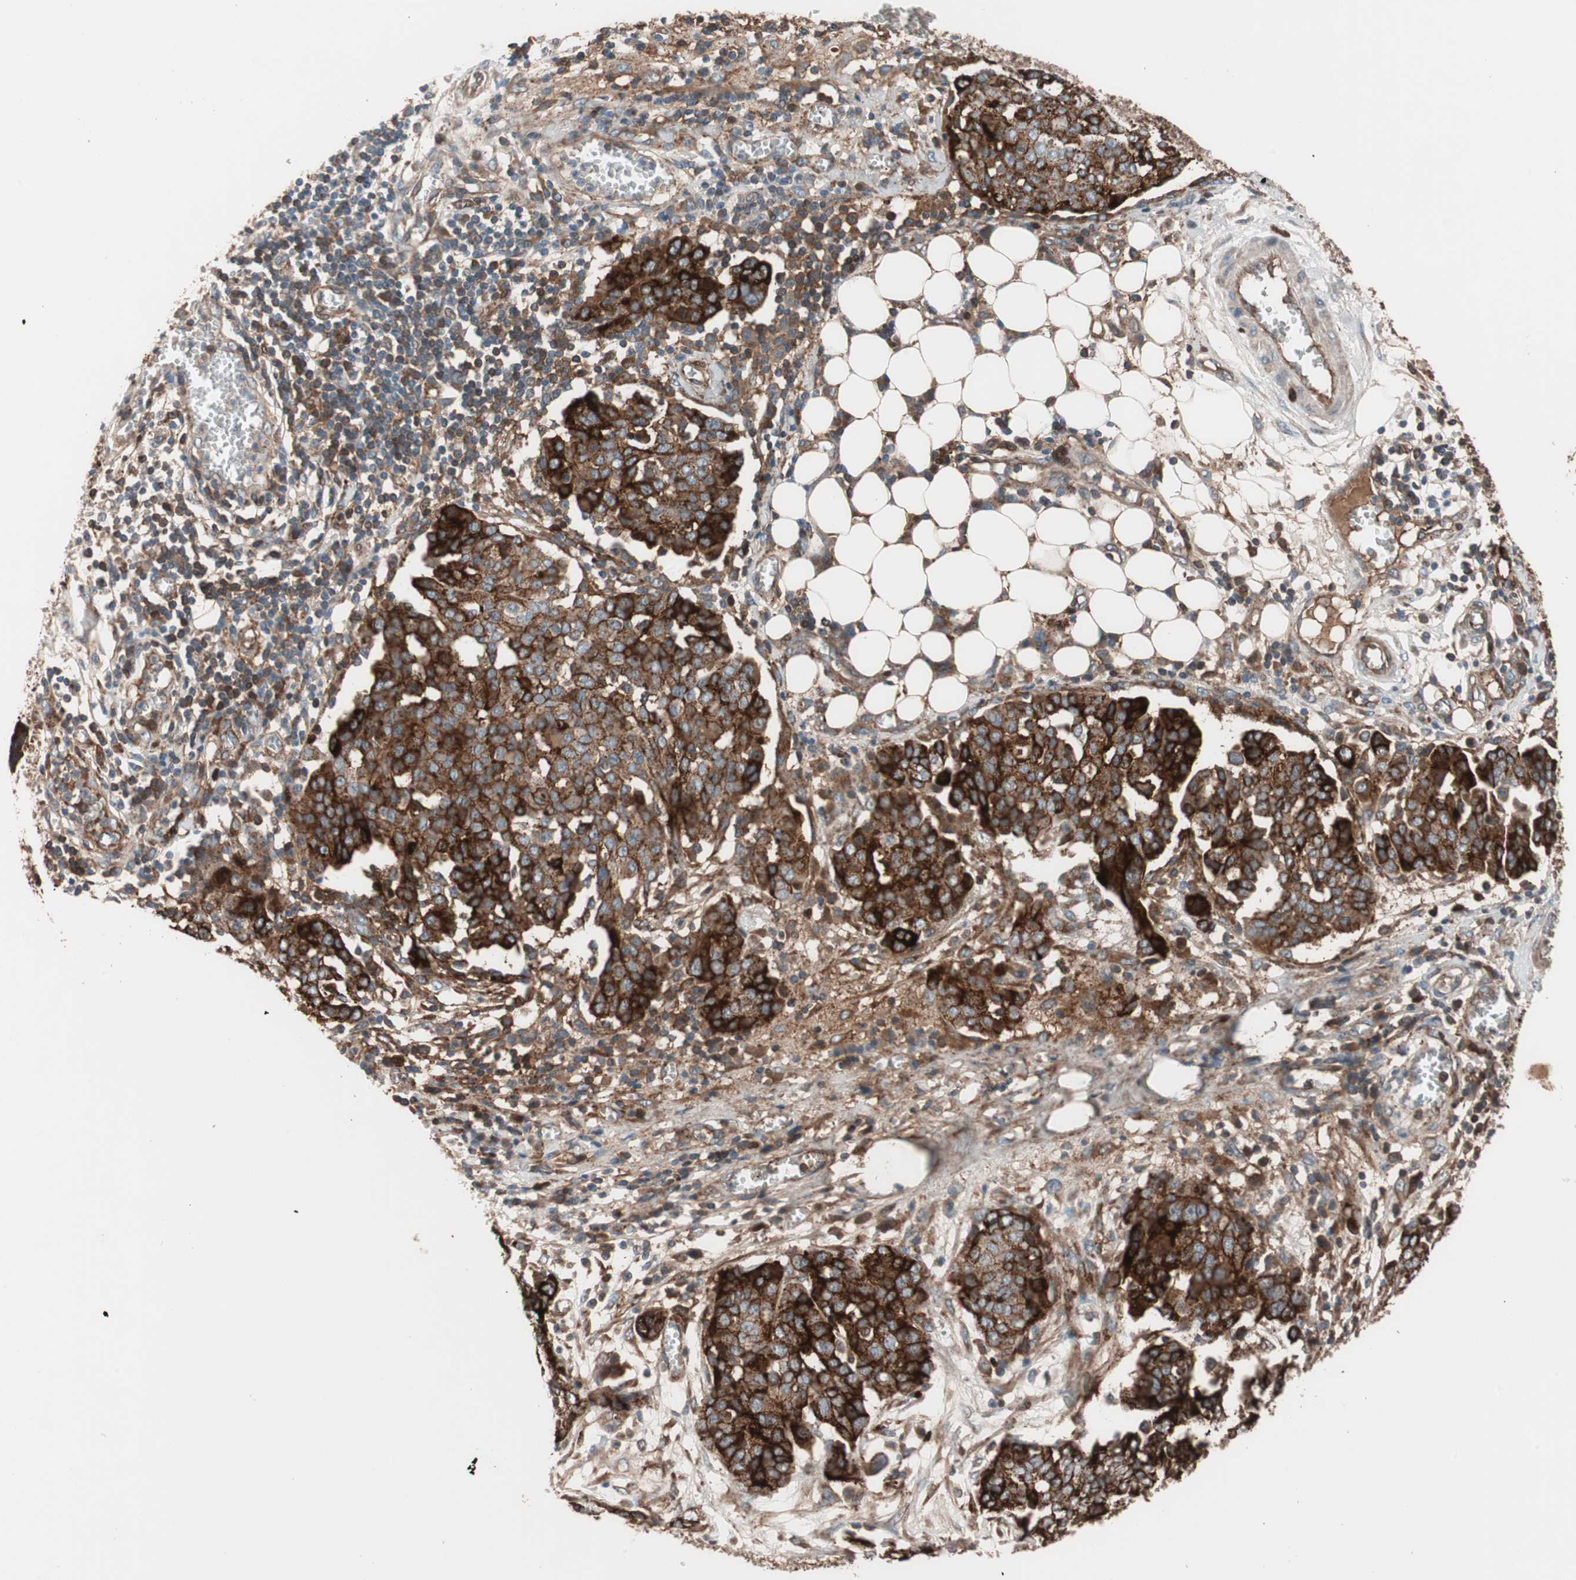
{"staining": {"intensity": "strong", "quantity": ">75%", "location": "cytoplasmic/membranous"}, "tissue": "ovarian cancer", "cell_type": "Tumor cells", "image_type": "cancer", "snomed": [{"axis": "morphology", "description": "Cystadenocarcinoma, serous, NOS"}, {"axis": "topography", "description": "Soft tissue"}, {"axis": "topography", "description": "Ovary"}], "caption": "Immunohistochemistry (IHC) photomicrograph of neoplastic tissue: serous cystadenocarcinoma (ovarian) stained using immunohistochemistry (IHC) displays high levels of strong protein expression localized specifically in the cytoplasmic/membranous of tumor cells, appearing as a cytoplasmic/membranous brown color.", "gene": "SDC4", "patient": {"sex": "female", "age": 57}}